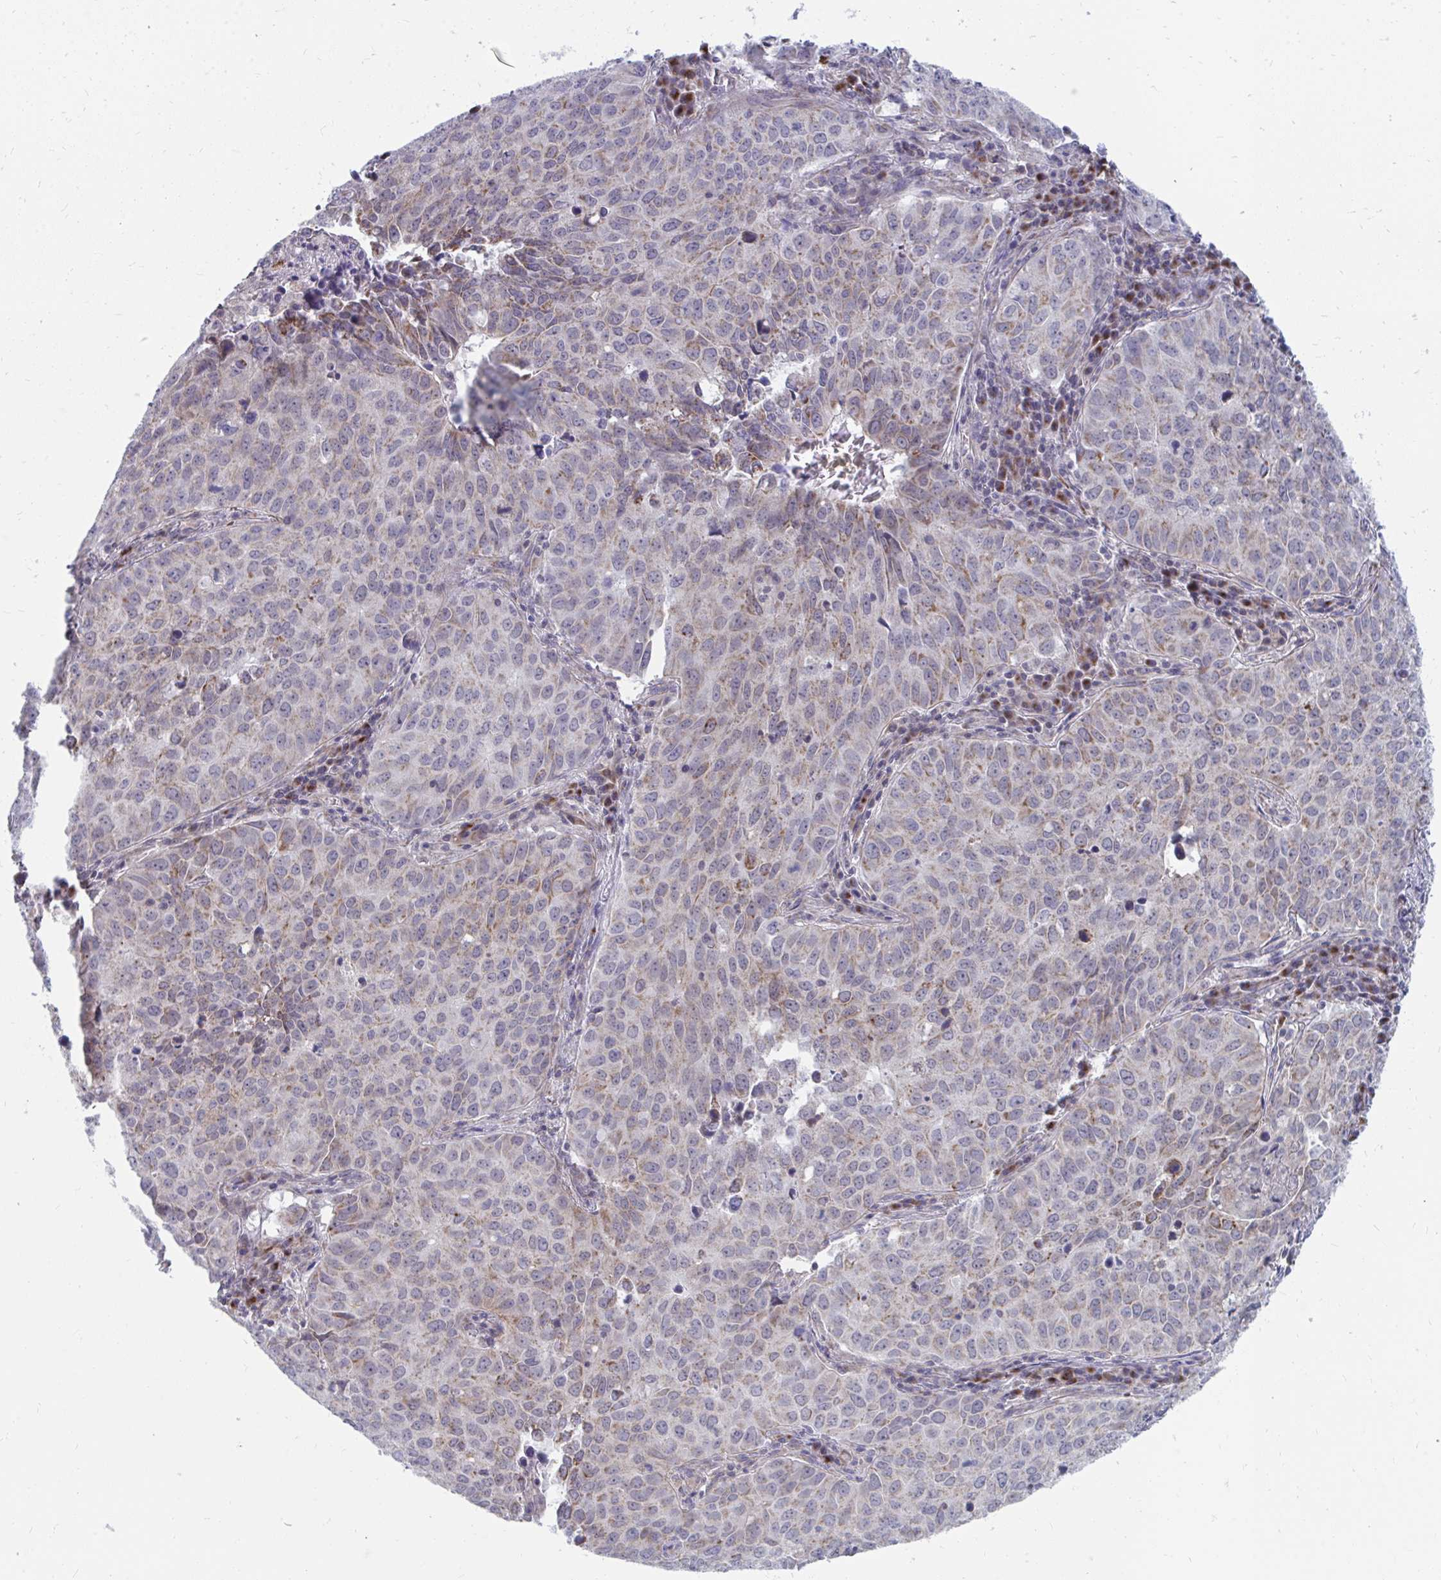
{"staining": {"intensity": "weak", "quantity": "25%-75%", "location": "cytoplasmic/membranous"}, "tissue": "lung cancer", "cell_type": "Tumor cells", "image_type": "cancer", "snomed": [{"axis": "morphology", "description": "Adenocarcinoma, NOS"}, {"axis": "topography", "description": "Lung"}], "caption": "Adenocarcinoma (lung) tissue reveals weak cytoplasmic/membranous positivity in approximately 25%-75% of tumor cells", "gene": "PABIR3", "patient": {"sex": "female", "age": 50}}